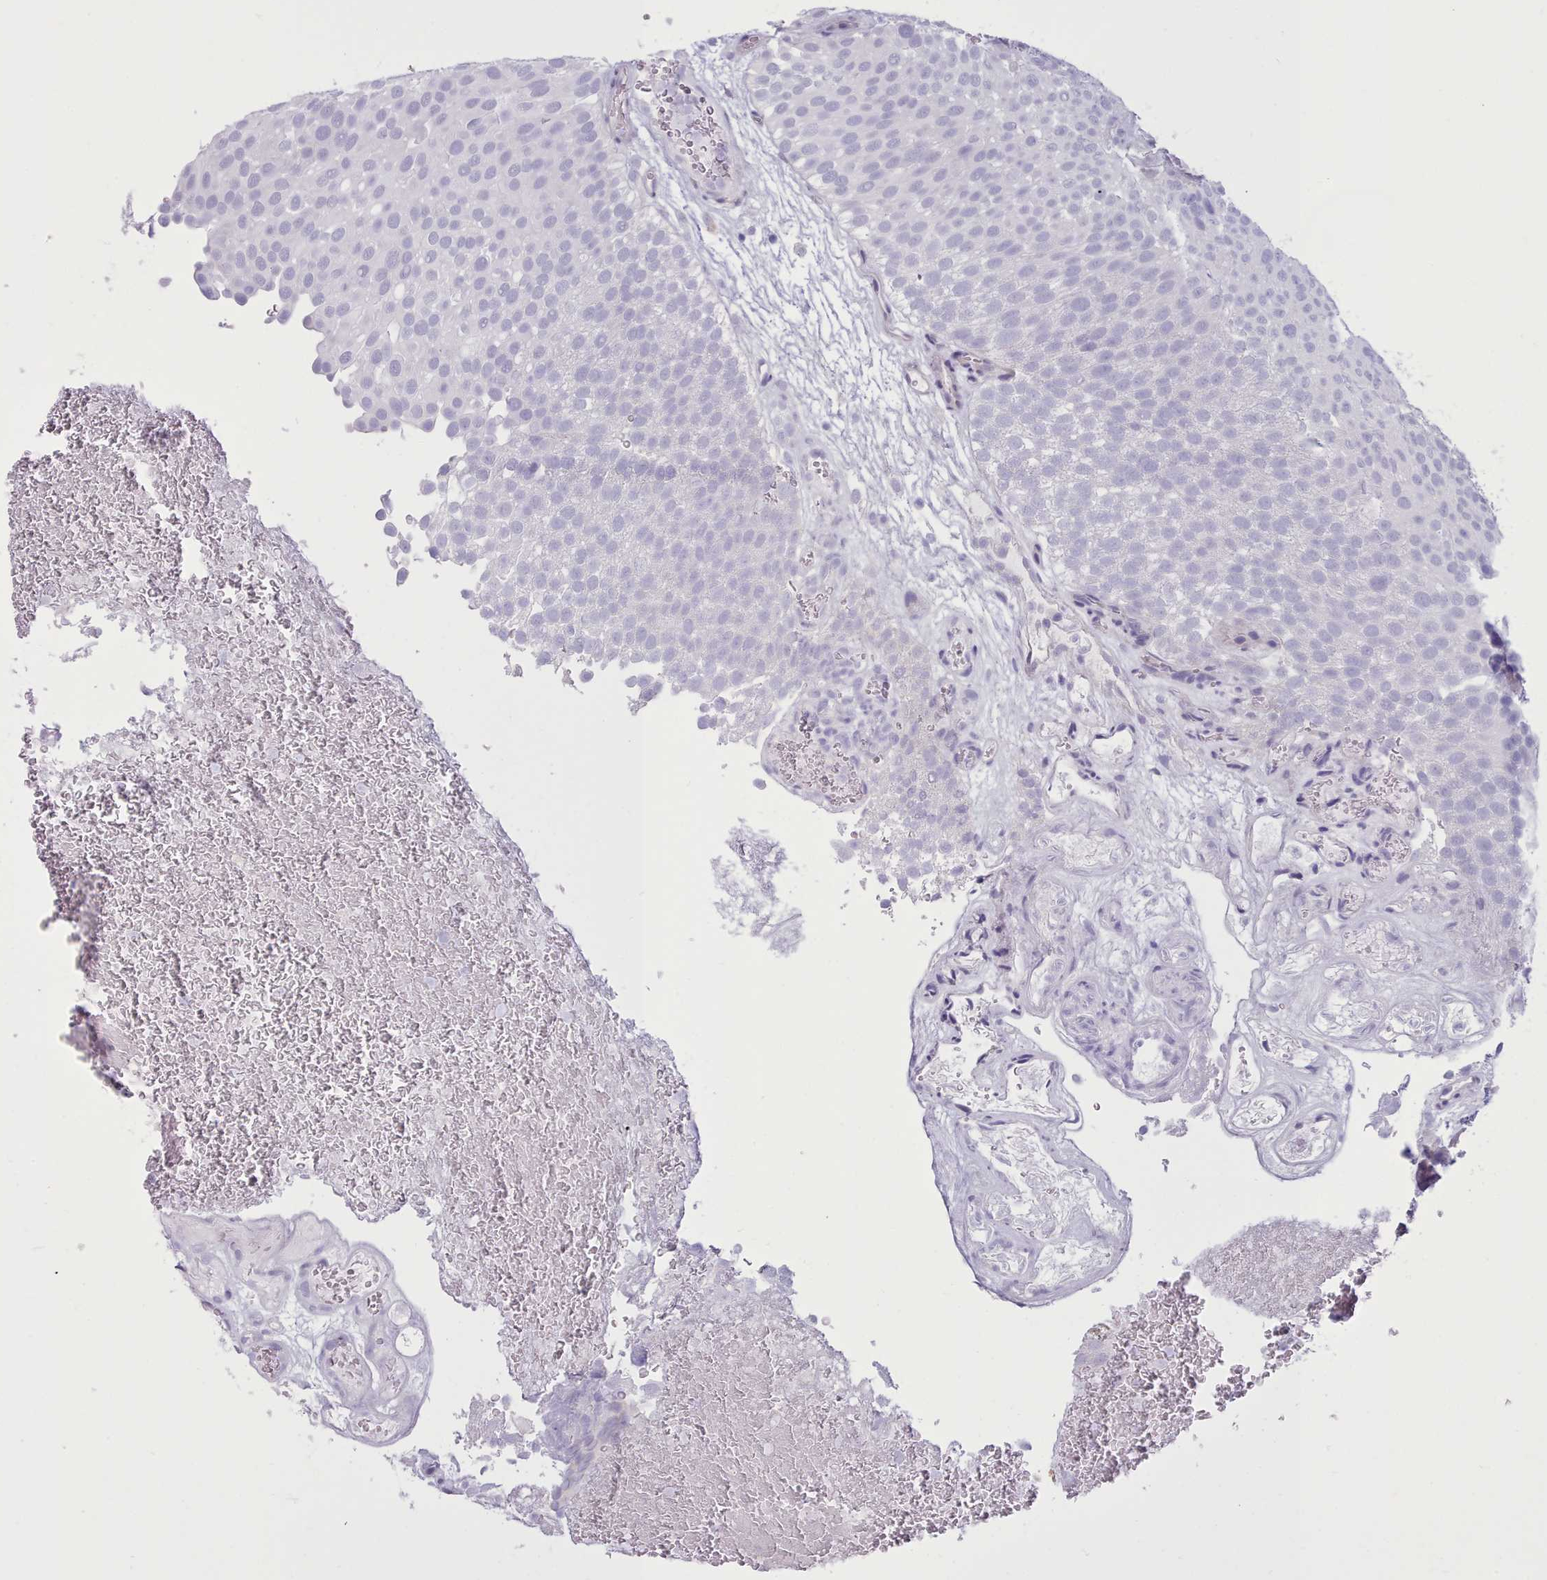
{"staining": {"intensity": "negative", "quantity": "none", "location": "none"}, "tissue": "urothelial cancer", "cell_type": "Tumor cells", "image_type": "cancer", "snomed": [{"axis": "morphology", "description": "Urothelial carcinoma, Low grade"}, {"axis": "topography", "description": "Urinary bladder"}], "caption": "Immunohistochemistry micrograph of urothelial cancer stained for a protein (brown), which demonstrates no staining in tumor cells.", "gene": "TMEM253", "patient": {"sex": "male", "age": 78}}